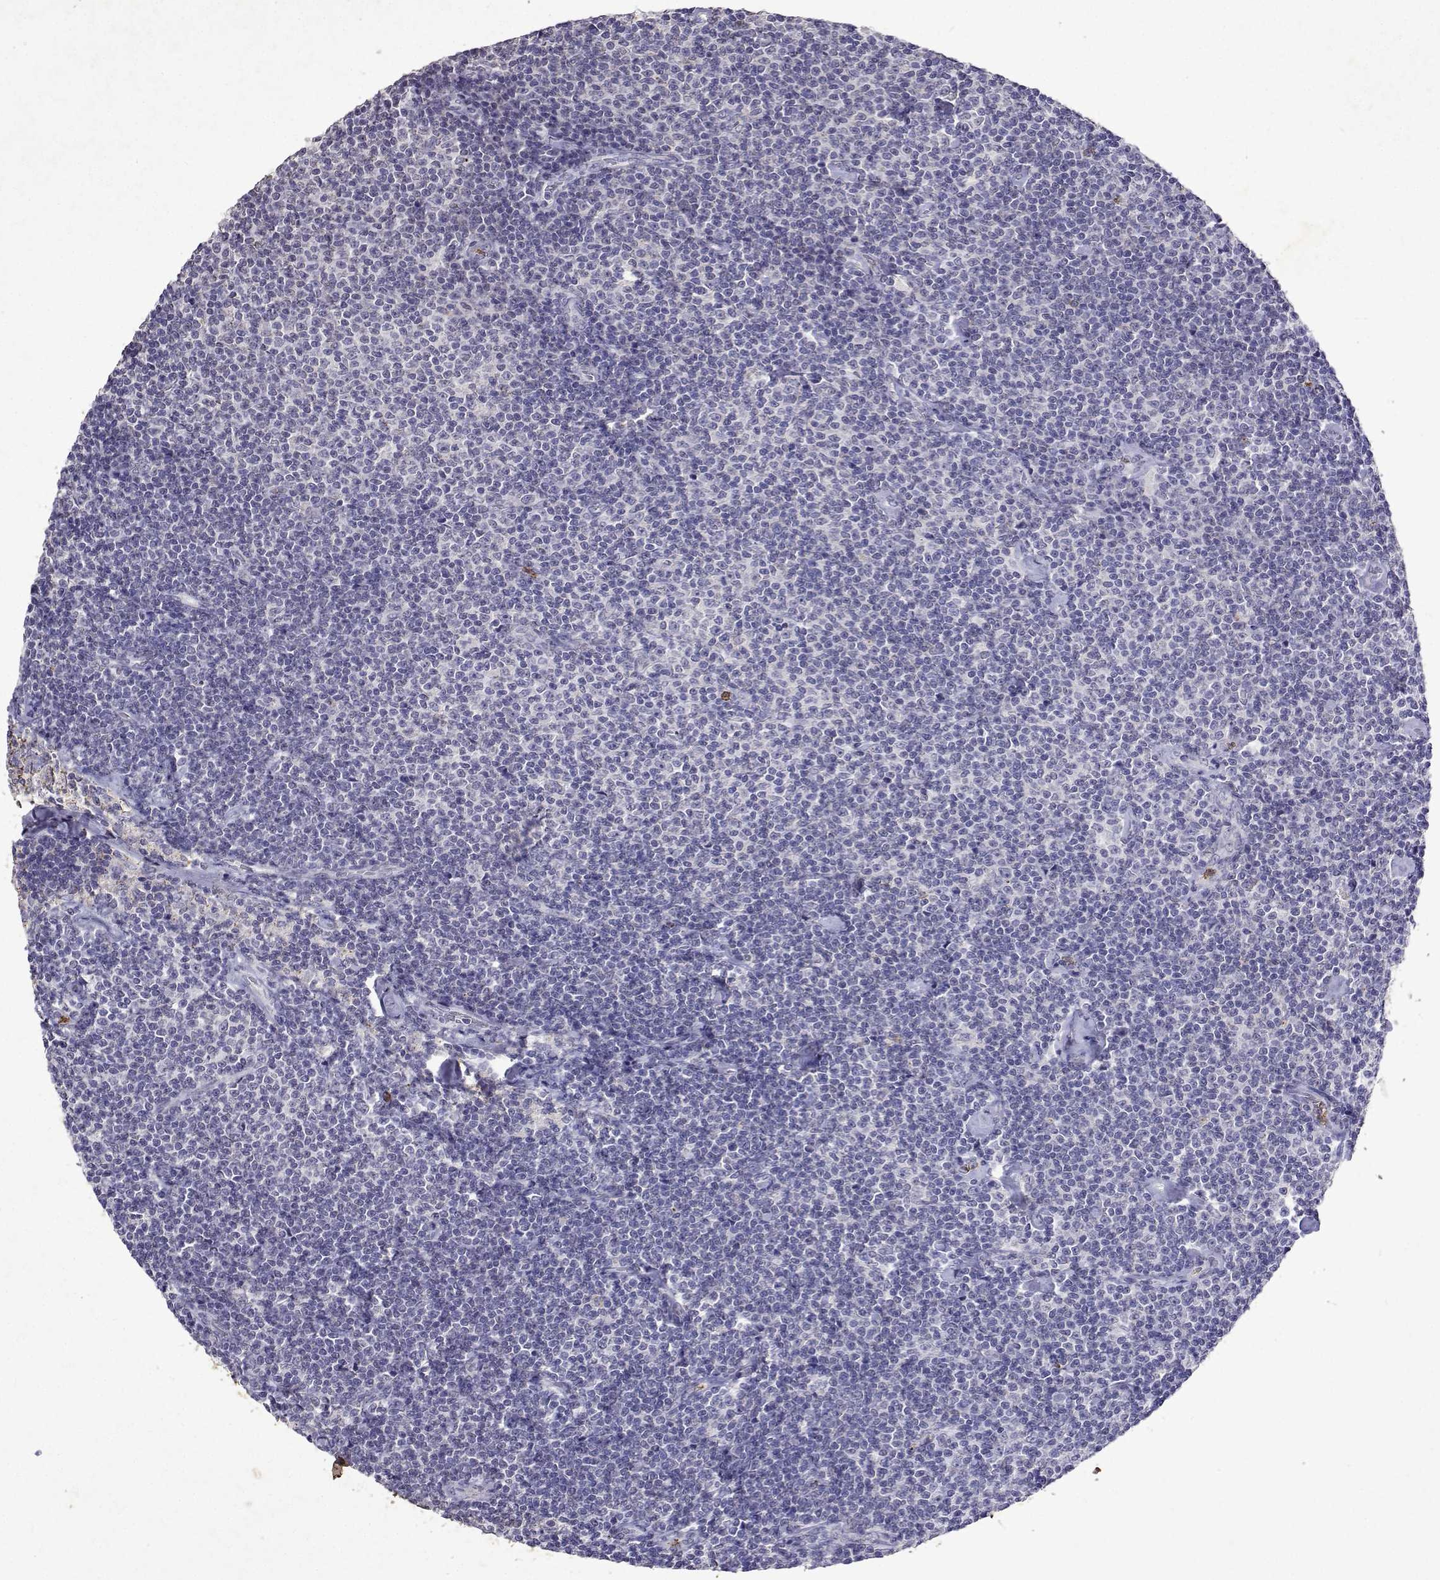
{"staining": {"intensity": "negative", "quantity": "none", "location": "none"}, "tissue": "lymphoma", "cell_type": "Tumor cells", "image_type": "cancer", "snomed": [{"axis": "morphology", "description": "Malignant lymphoma, non-Hodgkin's type, Low grade"}, {"axis": "topography", "description": "Lymph node"}], "caption": "Immunohistochemistry (IHC) histopathology image of human low-grade malignant lymphoma, non-Hodgkin's type stained for a protein (brown), which displays no expression in tumor cells.", "gene": "DUSP28", "patient": {"sex": "male", "age": 81}}